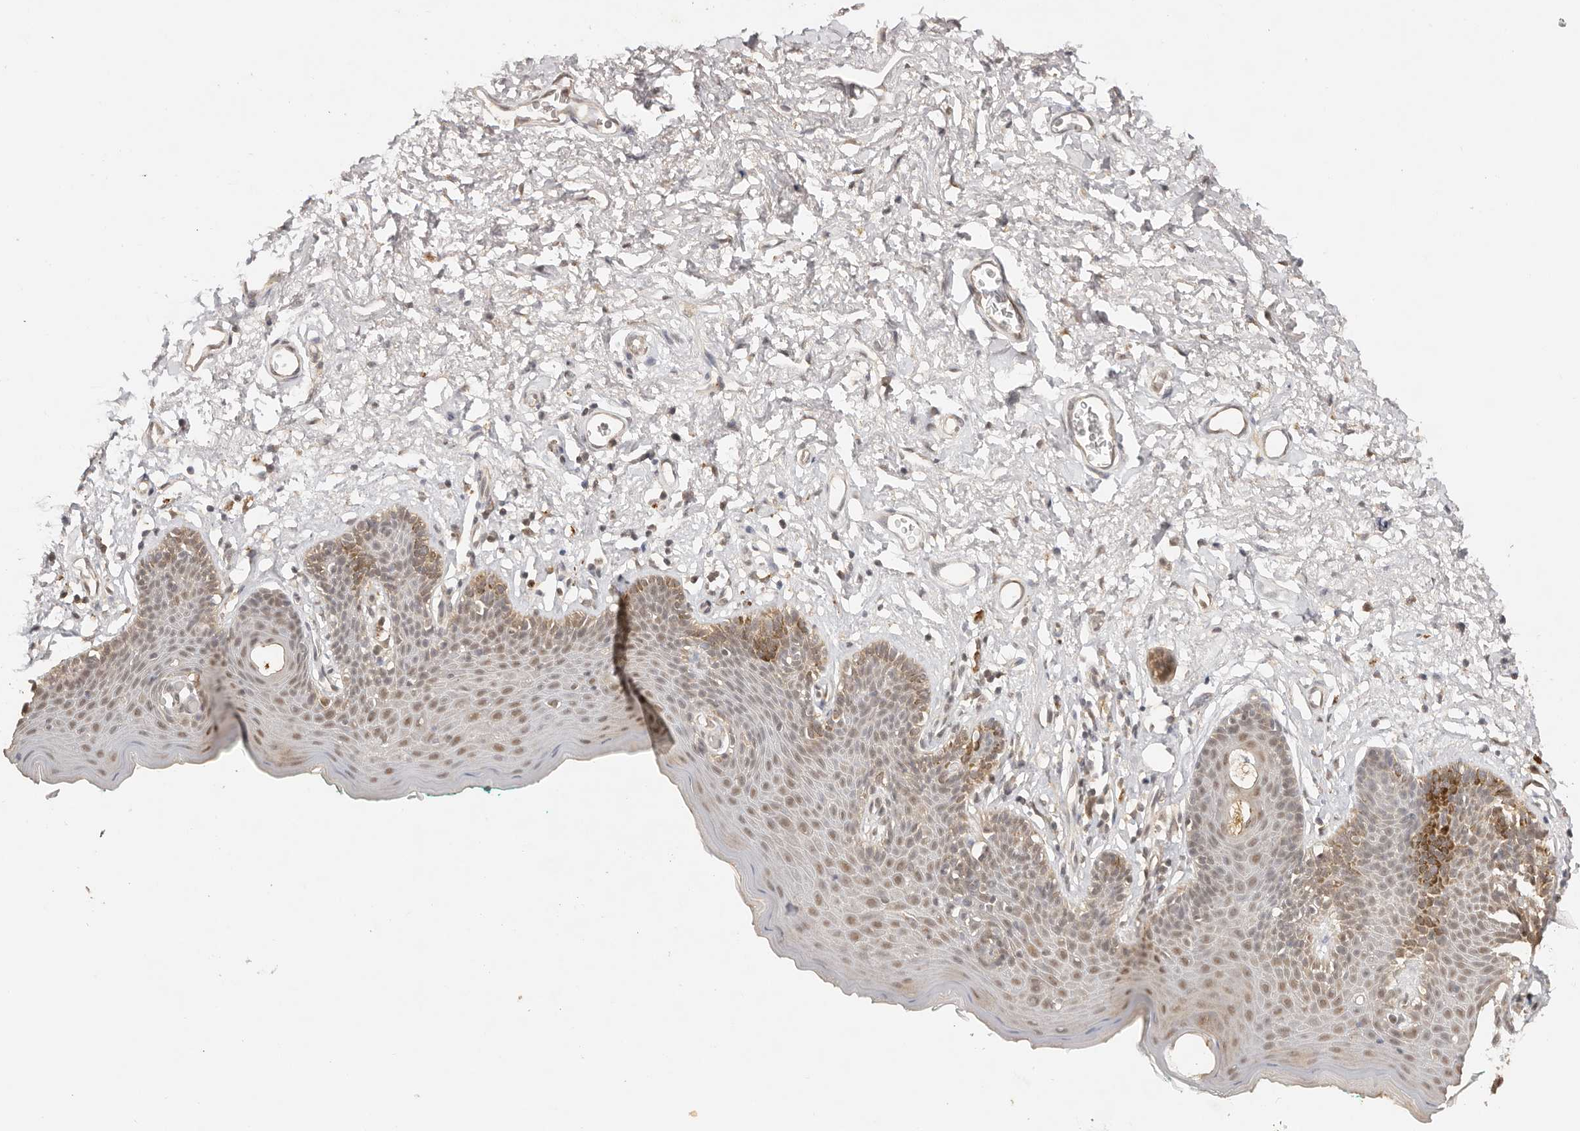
{"staining": {"intensity": "moderate", "quantity": "25%-75%", "location": "cytoplasmic/membranous,nuclear"}, "tissue": "skin", "cell_type": "Epidermal cells", "image_type": "normal", "snomed": [{"axis": "morphology", "description": "Normal tissue, NOS"}, {"axis": "topography", "description": "Vulva"}], "caption": "A micrograph of skin stained for a protein displays moderate cytoplasmic/membranous,nuclear brown staining in epidermal cells. (DAB (3,3'-diaminobenzidine) IHC, brown staining for protein, blue staining for nuclei).", "gene": "PSMA5", "patient": {"sex": "female", "age": 66}}